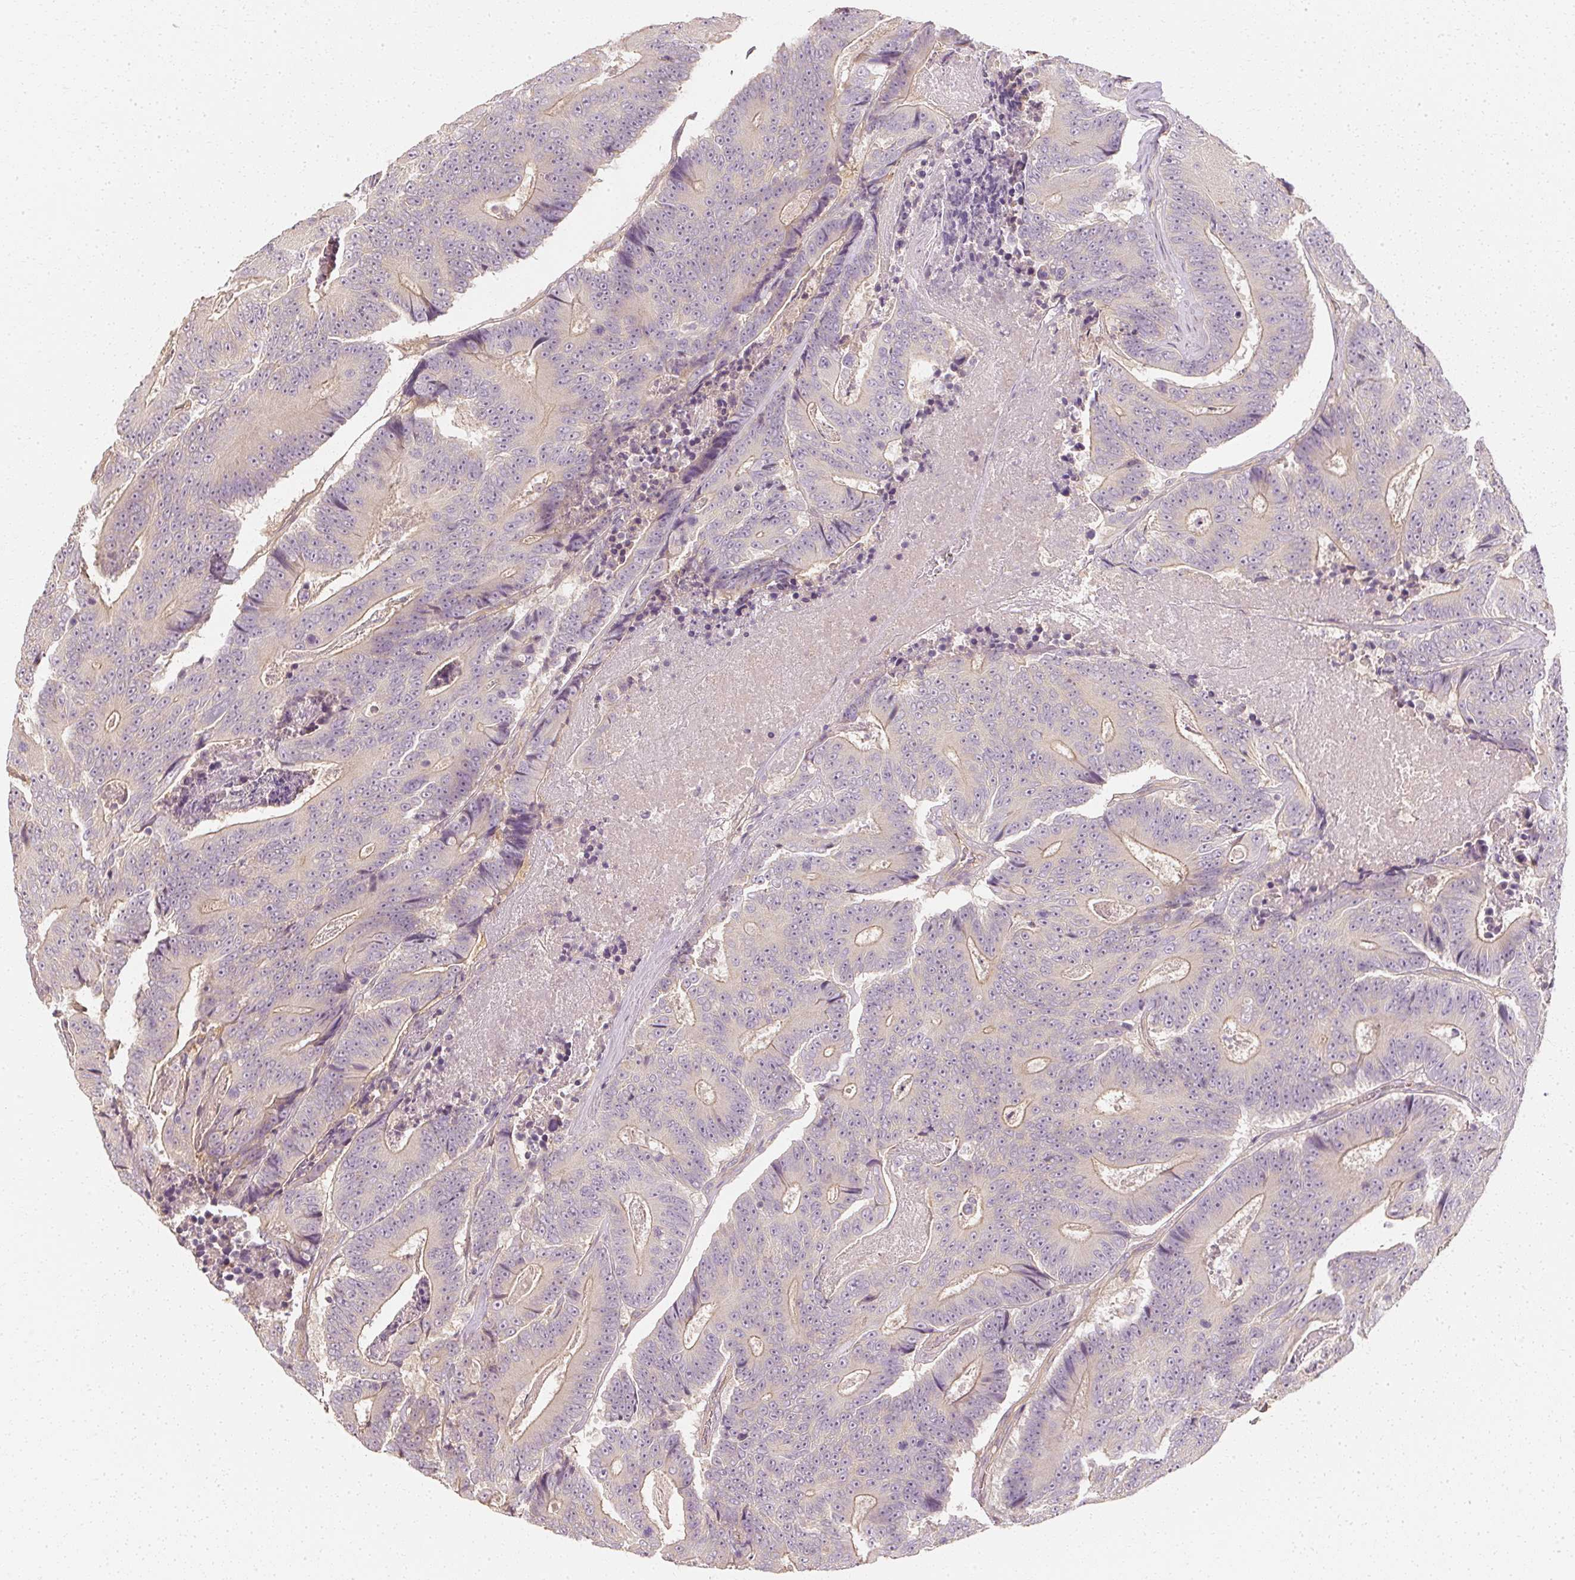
{"staining": {"intensity": "weak", "quantity": "<25%", "location": "cytoplasmic/membranous"}, "tissue": "colorectal cancer", "cell_type": "Tumor cells", "image_type": "cancer", "snomed": [{"axis": "morphology", "description": "Adenocarcinoma, NOS"}, {"axis": "topography", "description": "Colon"}], "caption": "Tumor cells show no significant protein positivity in colorectal cancer (adenocarcinoma).", "gene": "GNAQ", "patient": {"sex": "male", "age": 83}}